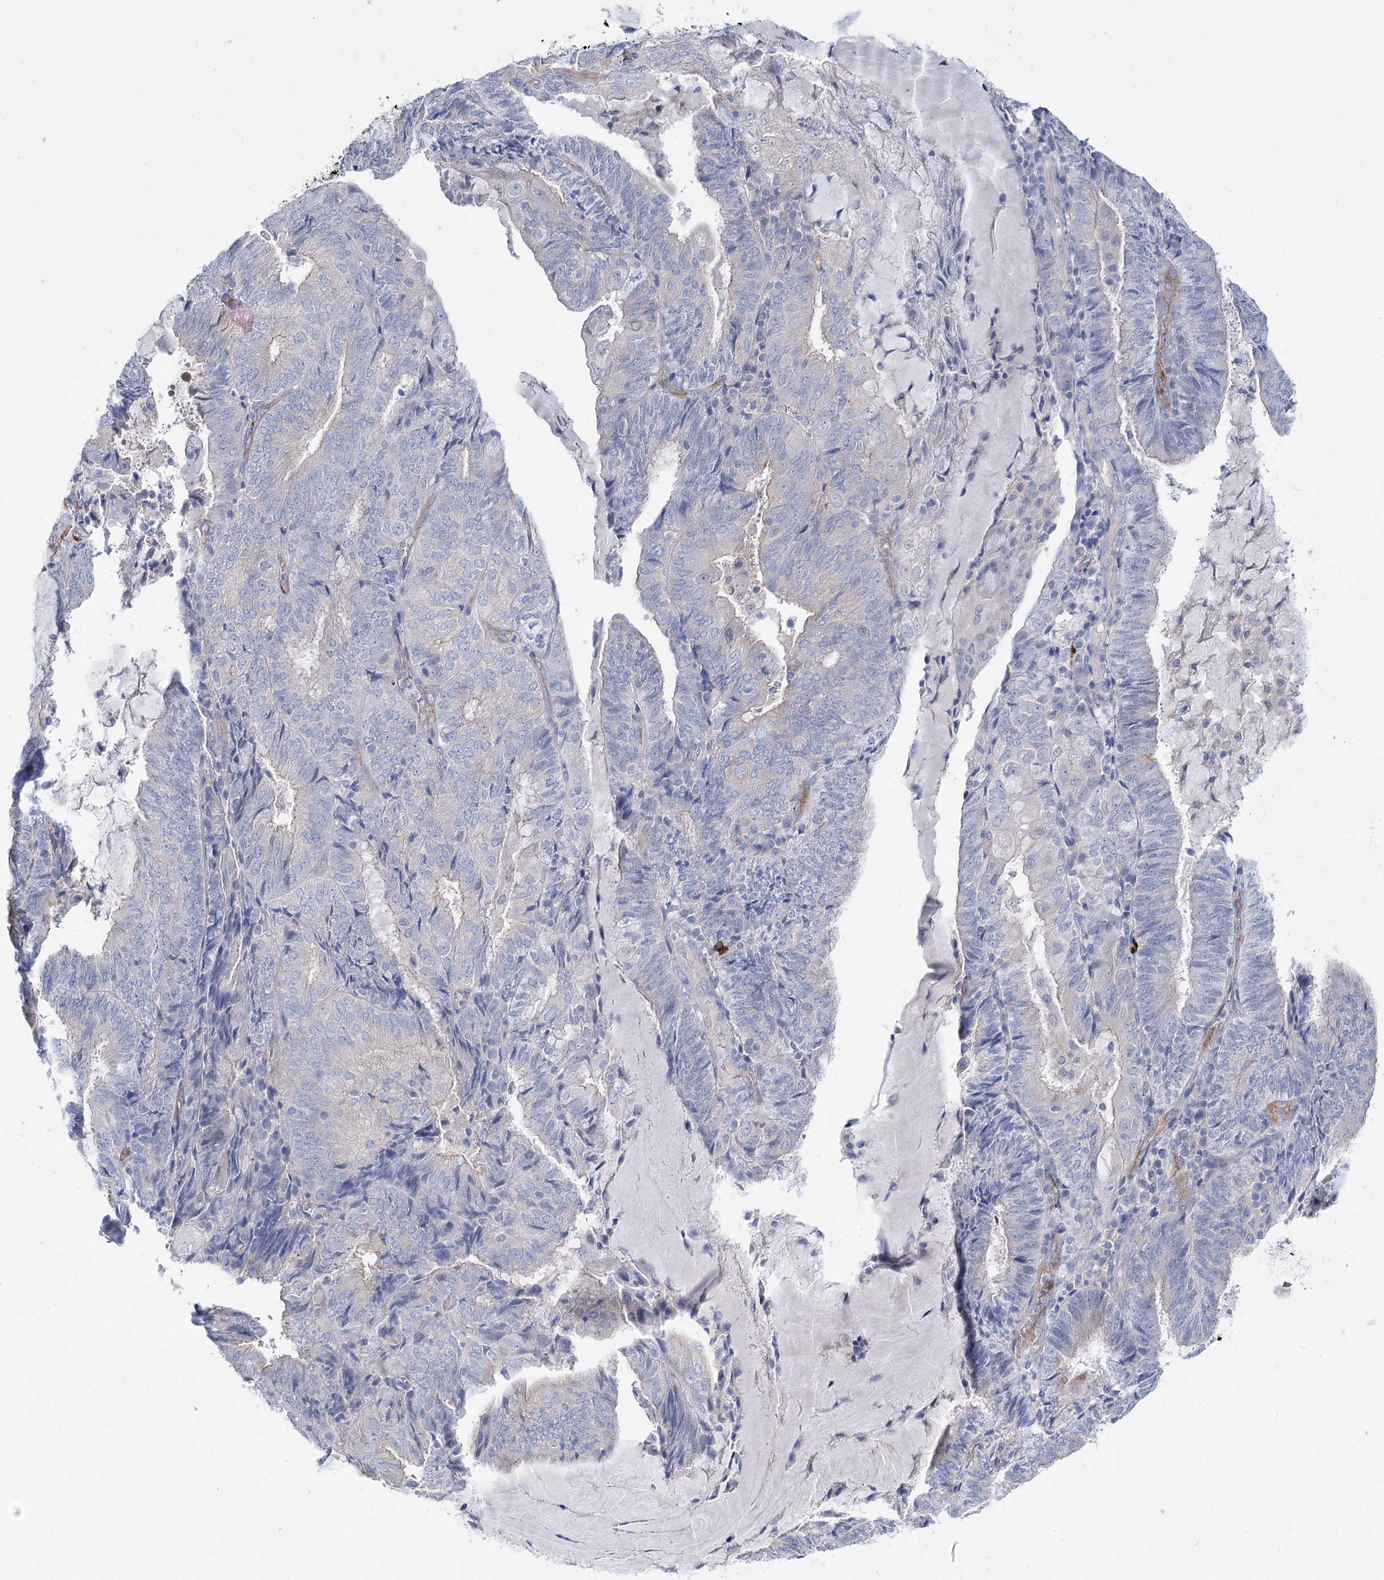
{"staining": {"intensity": "negative", "quantity": "none", "location": "none"}, "tissue": "endometrial cancer", "cell_type": "Tumor cells", "image_type": "cancer", "snomed": [{"axis": "morphology", "description": "Adenocarcinoma, NOS"}, {"axis": "topography", "description": "Endometrium"}], "caption": "There is no significant positivity in tumor cells of endometrial cancer. The staining is performed using DAB brown chromogen with nuclei counter-stained in using hematoxylin.", "gene": "LRRC34", "patient": {"sex": "female", "age": 81}}